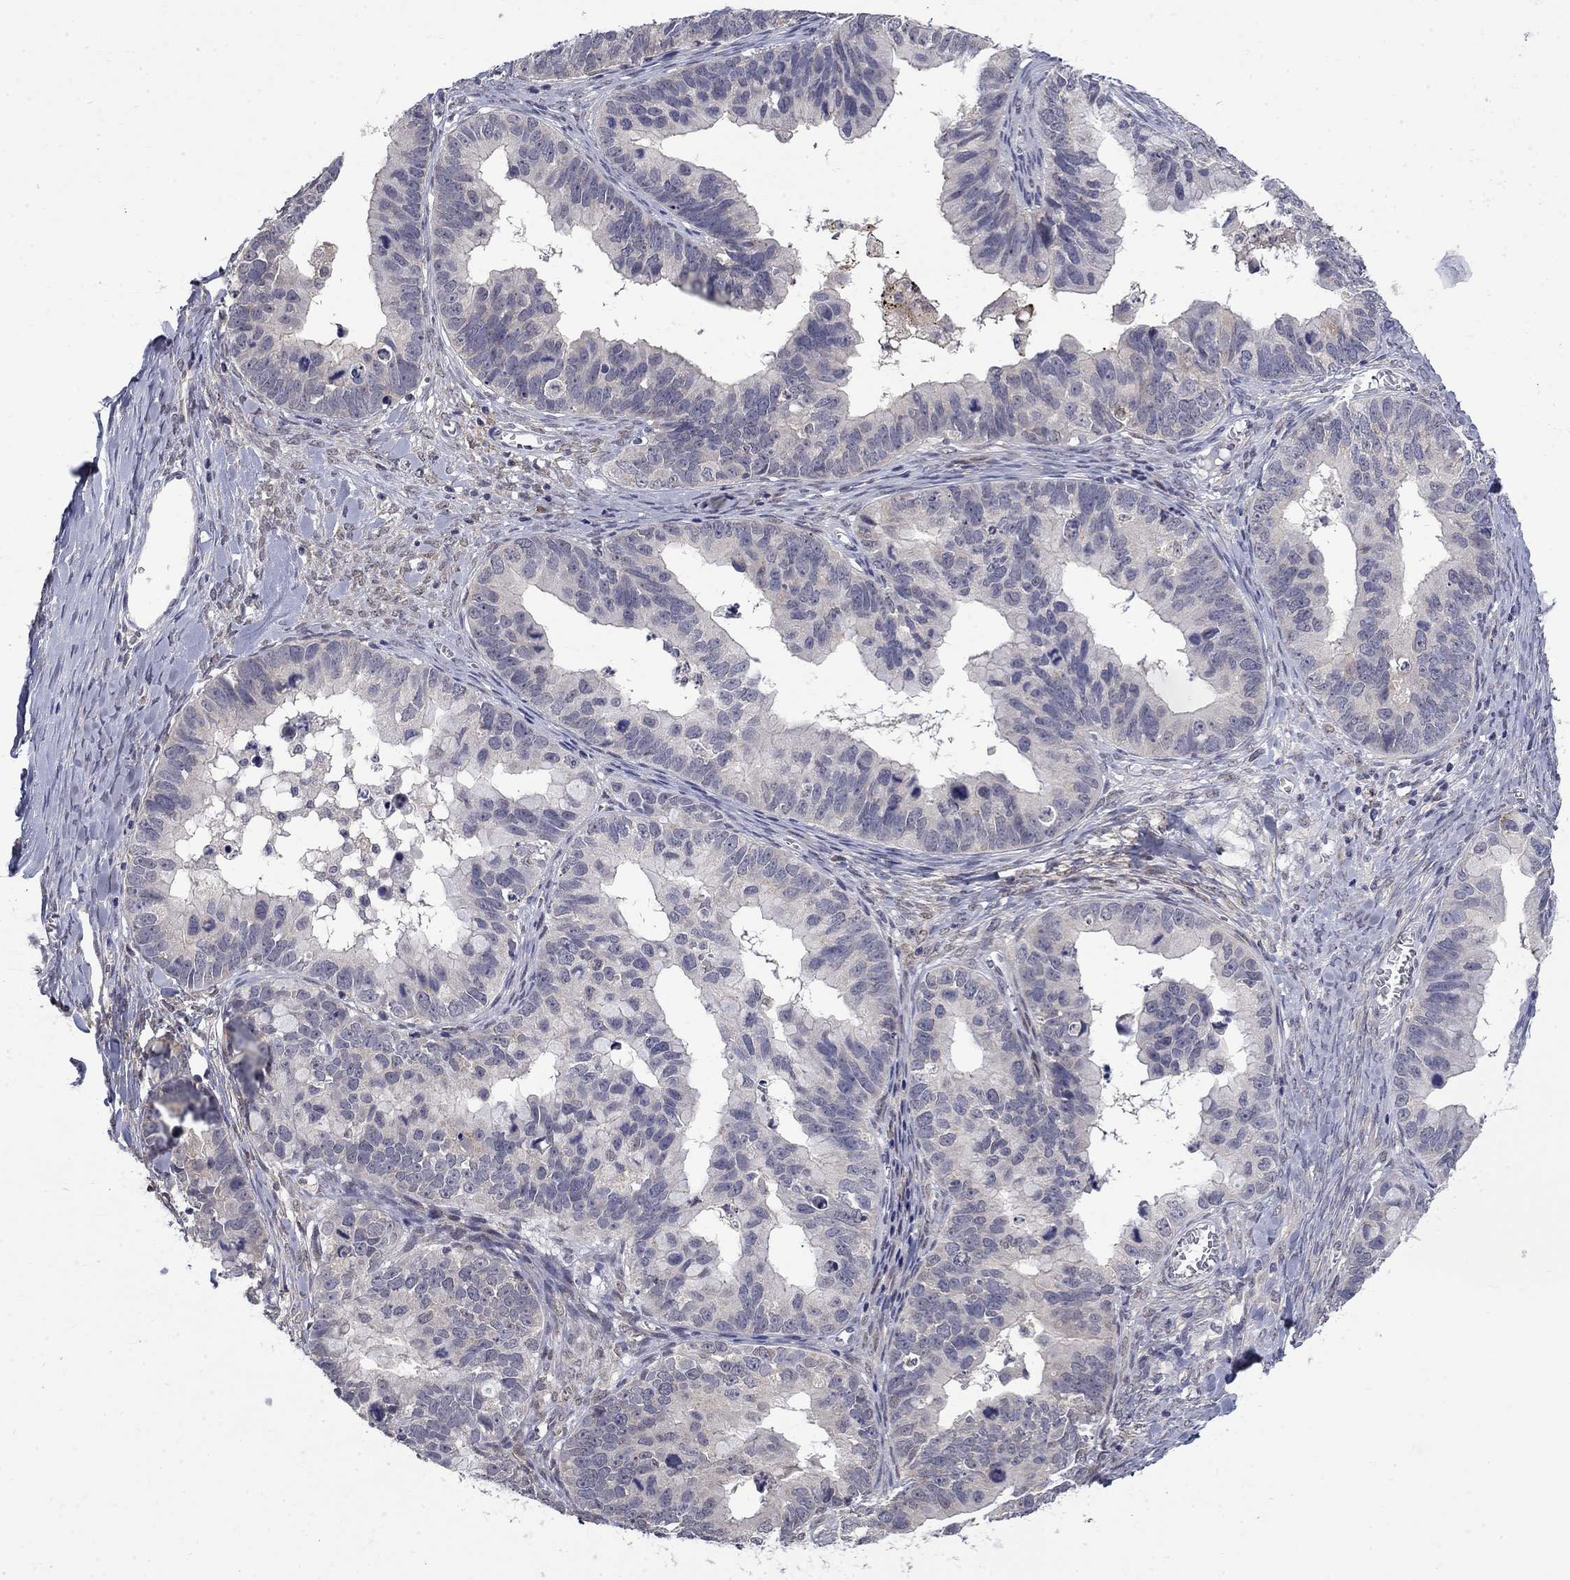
{"staining": {"intensity": "negative", "quantity": "none", "location": "none"}, "tissue": "ovarian cancer", "cell_type": "Tumor cells", "image_type": "cancer", "snomed": [{"axis": "morphology", "description": "Cystadenocarcinoma, mucinous, NOS"}, {"axis": "topography", "description": "Ovary"}], "caption": "Photomicrograph shows no protein positivity in tumor cells of mucinous cystadenocarcinoma (ovarian) tissue.", "gene": "PCBP3", "patient": {"sex": "female", "age": 76}}